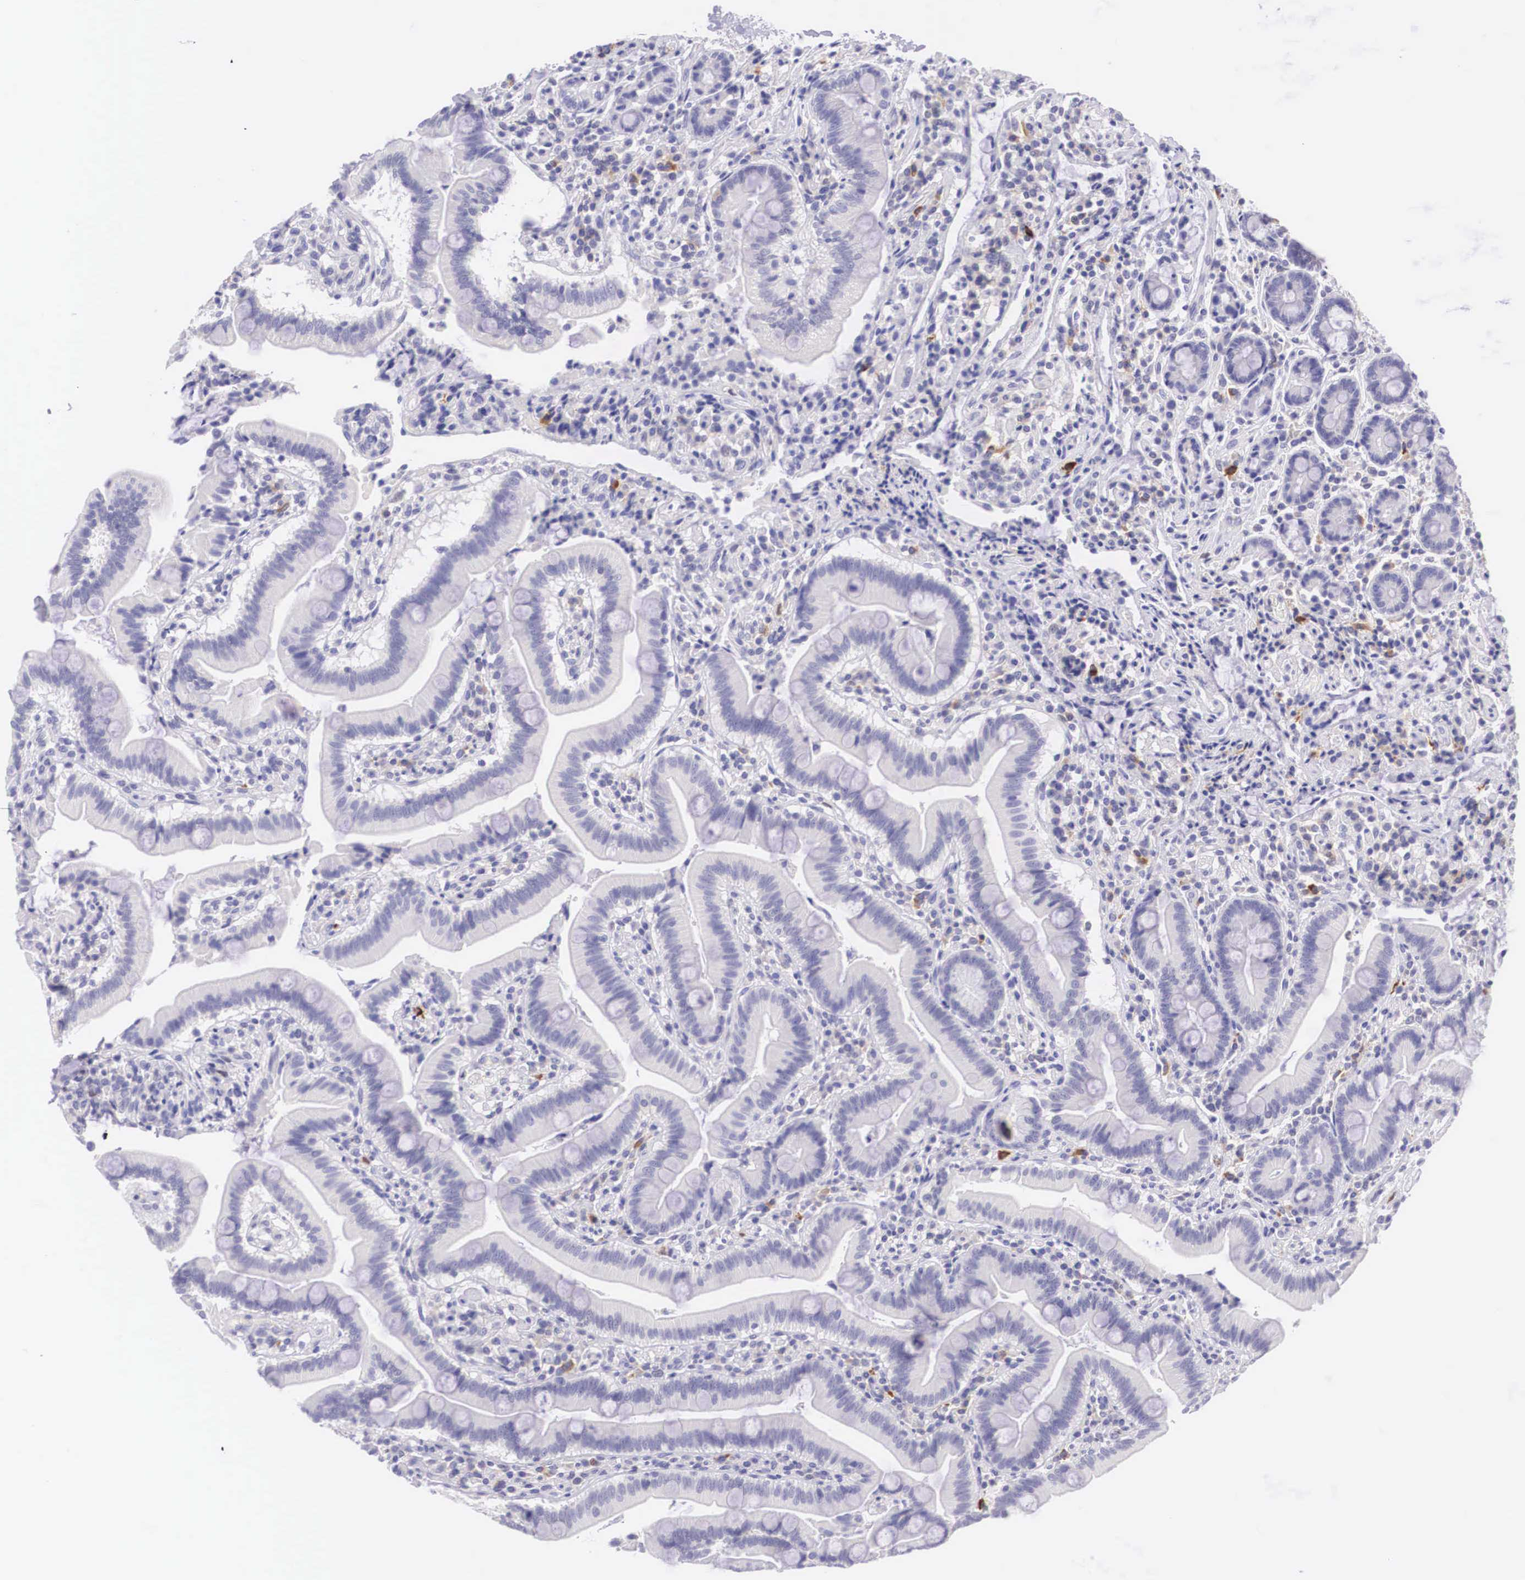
{"staining": {"intensity": "negative", "quantity": "none", "location": "none"}, "tissue": "duodenum", "cell_type": "Glandular cells", "image_type": "normal", "snomed": [{"axis": "morphology", "description": "Normal tissue, NOS"}, {"axis": "topography", "description": "Duodenum"}], "caption": "High magnification brightfield microscopy of normal duodenum stained with DAB (3,3'-diaminobenzidine) (brown) and counterstained with hematoxylin (blue): glandular cells show no significant expression. Brightfield microscopy of immunohistochemistry stained with DAB (3,3'-diaminobenzidine) (brown) and hematoxylin (blue), captured at high magnification.", "gene": "BCL6", "patient": {"sex": "female", "age": 77}}